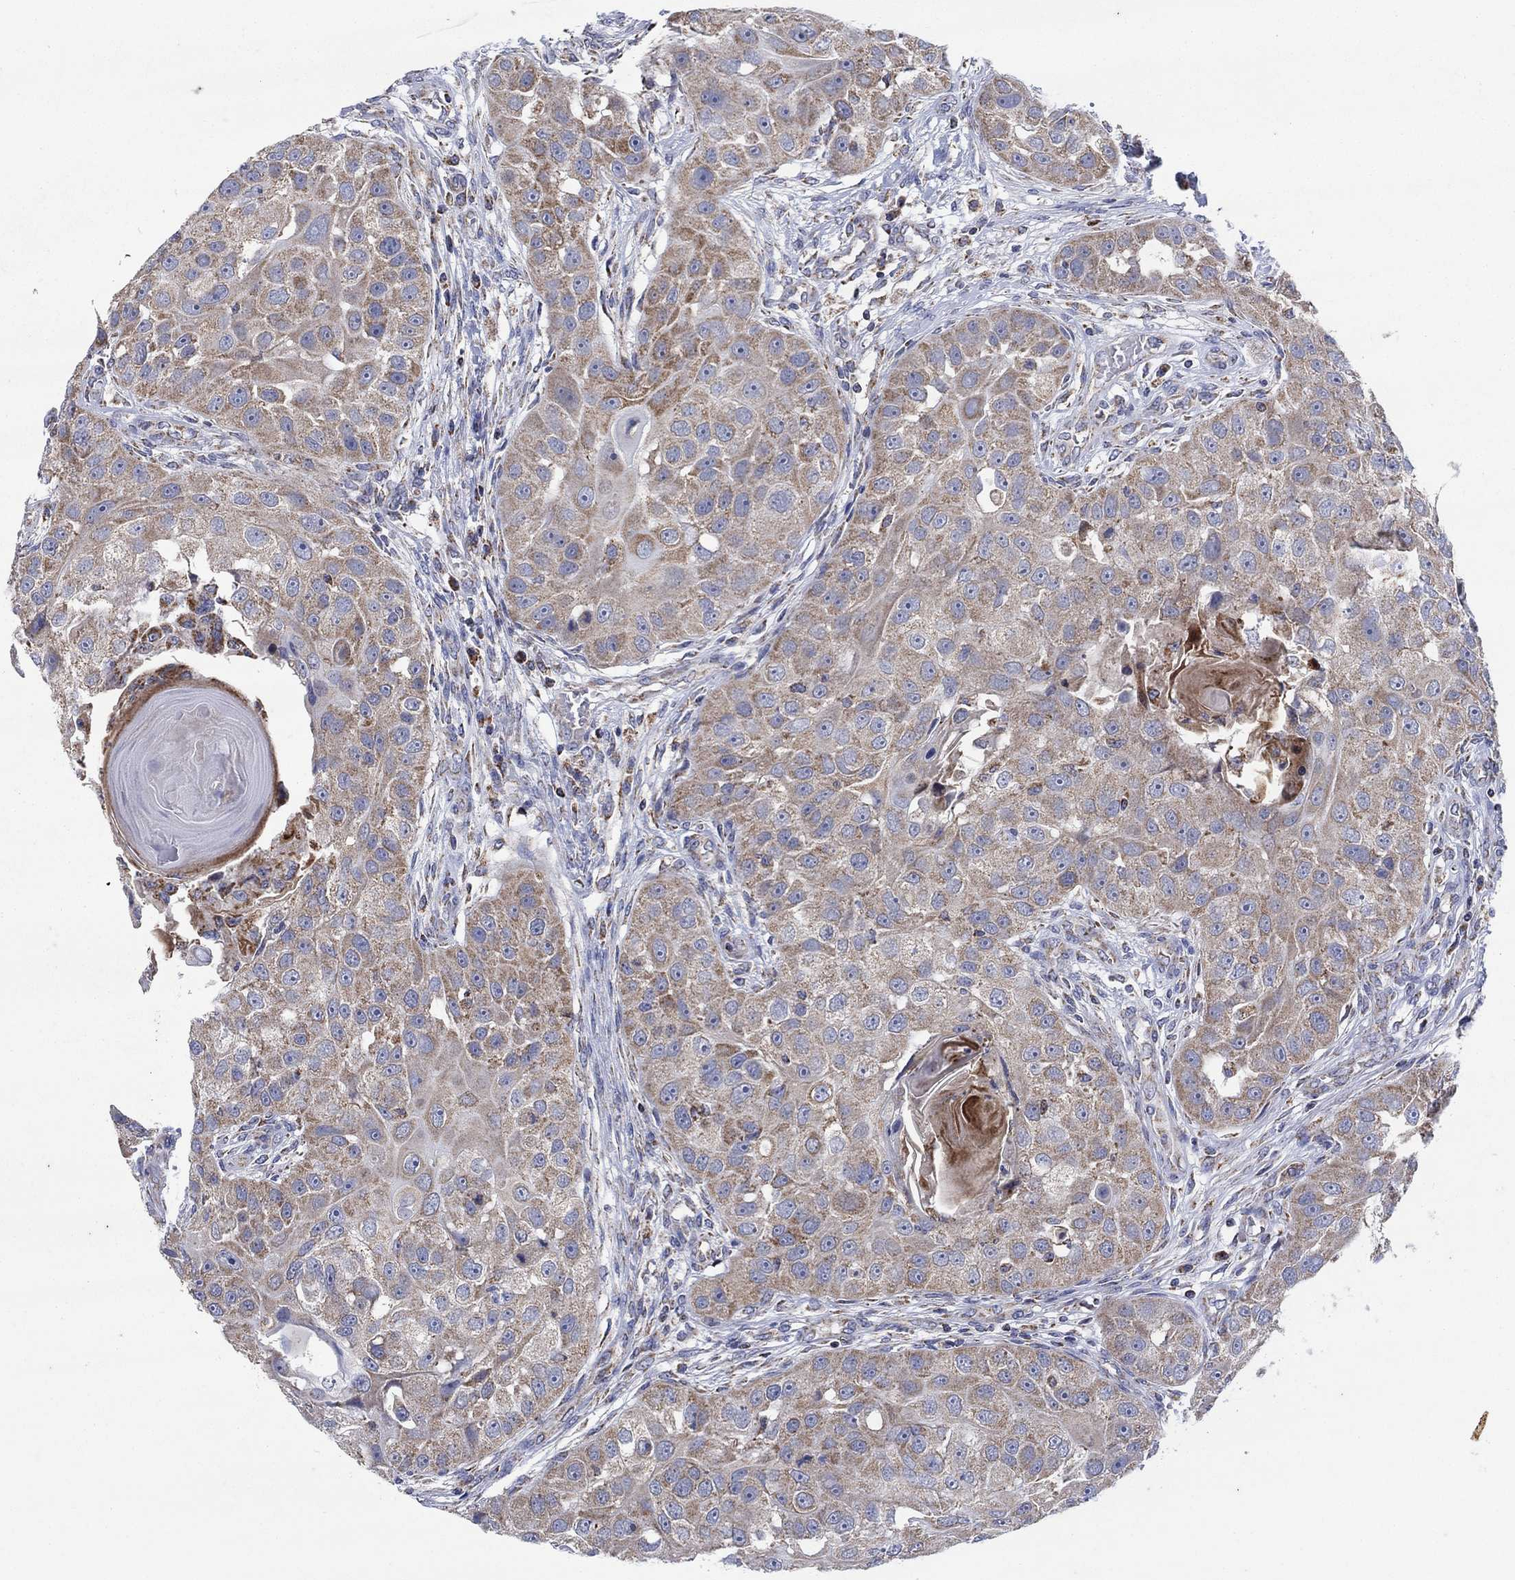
{"staining": {"intensity": "moderate", "quantity": "25%-75%", "location": "cytoplasmic/membranous"}, "tissue": "head and neck cancer", "cell_type": "Tumor cells", "image_type": "cancer", "snomed": [{"axis": "morphology", "description": "Normal tissue, NOS"}, {"axis": "morphology", "description": "Squamous cell carcinoma, NOS"}, {"axis": "topography", "description": "Skeletal muscle"}, {"axis": "topography", "description": "Head-Neck"}], "caption": "Protein expression analysis of human head and neck cancer (squamous cell carcinoma) reveals moderate cytoplasmic/membranous positivity in approximately 25%-75% of tumor cells.", "gene": "C9orf85", "patient": {"sex": "male", "age": 51}}